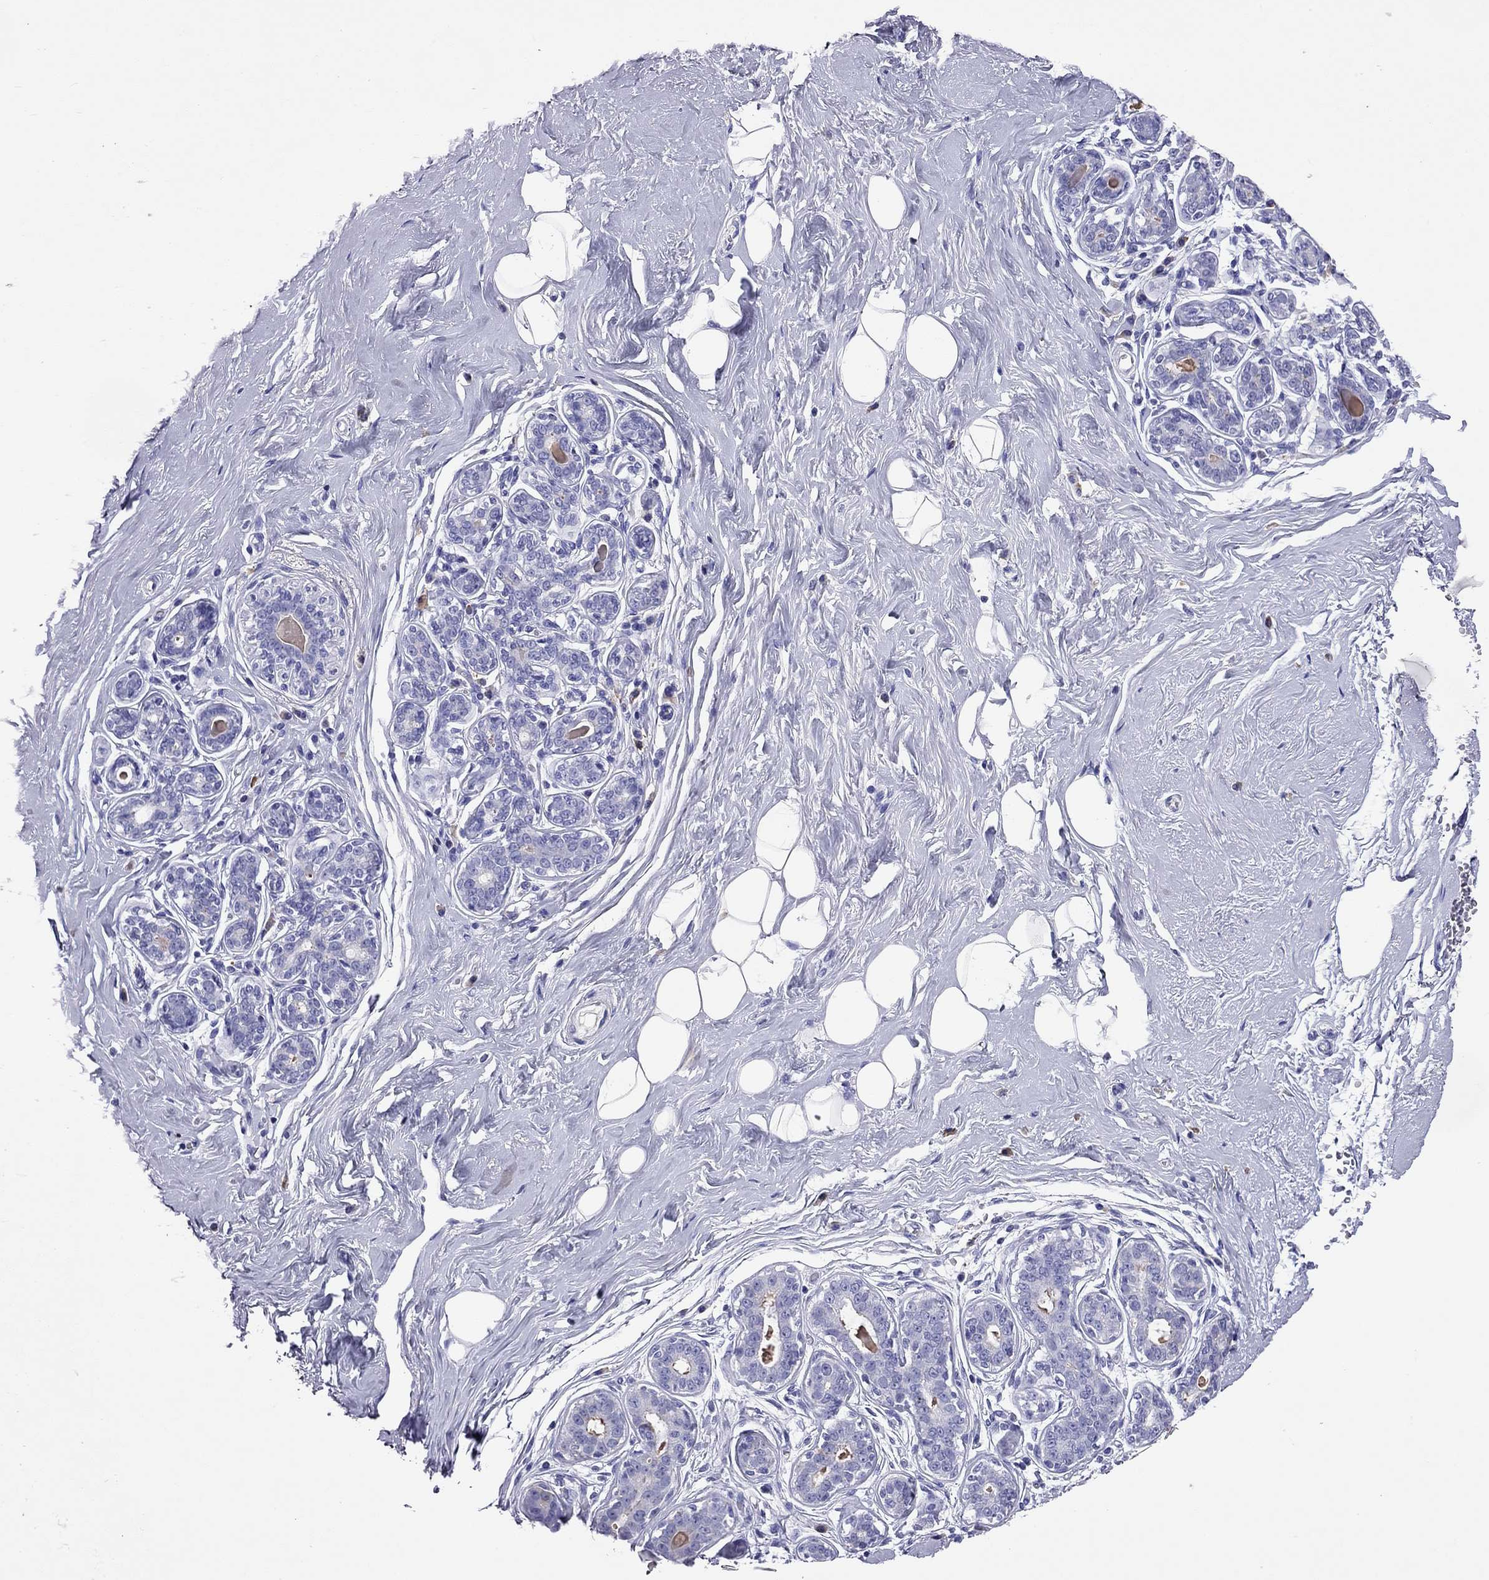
{"staining": {"intensity": "negative", "quantity": "none", "location": "none"}, "tissue": "breast", "cell_type": "Adipocytes", "image_type": "normal", "snomed": [{"axis": "morphology", "description": "Normal tissue, NOS"}, {"axis": "topography", "description": "Skin"}, {"axis": "topography", "description": "Breast"}], "caption": "A high-resolution image shows immunohistochemistry staining of benign breast, which exhibits no significant positivity in adipocytes. (DAB immunohistochemistry with hematoxylin counter stain).", "gene": "CALHM1", "patient": {"sex": "female", "age": 43}}